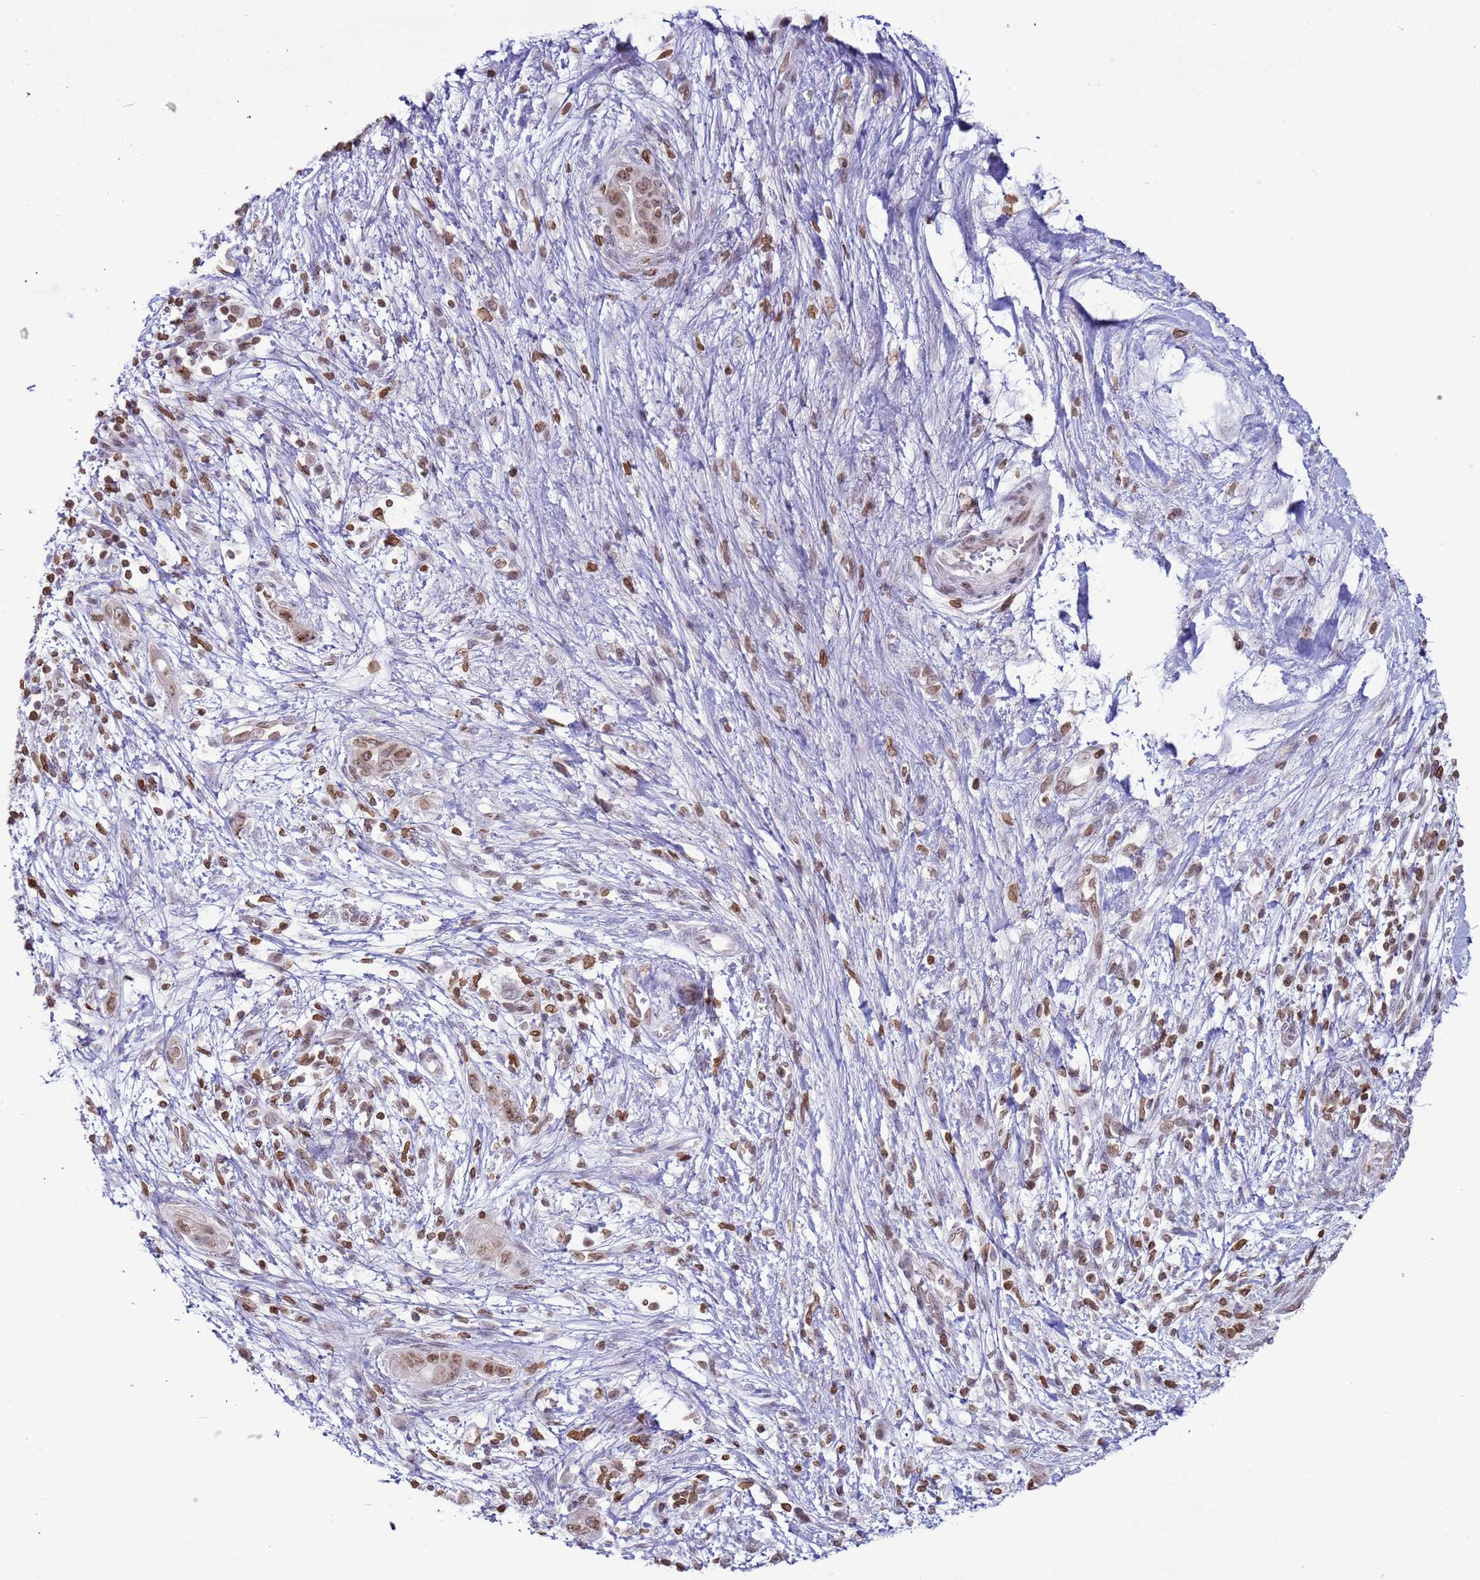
{"staining": {"intensity": "moderate", "quantity": "25%-75%", "location": "cytoplasmic/membranous,nuclear"}, "tissue": "pancreatic cancer", "cell_type": "Tumor cells", "image_type": "cancer", "snomed": [{"axis": "morphology", "description": "Adenocarcinoma, NOS"}, {"axis": "topography", "description": "Pancreas"}], "caption": "DAB (3,3'-diaminobenzidine) immunohistochemical staining of pancreatic cancer shows moderate cytoplasmic/membranous and nuclear protein staining in about 25%-75% of tumor cells. The protein is shown in brown color, while the nuclei are stained blue.", "gene": "DHX37", "patient": {"sex": "female", "age": 73}}